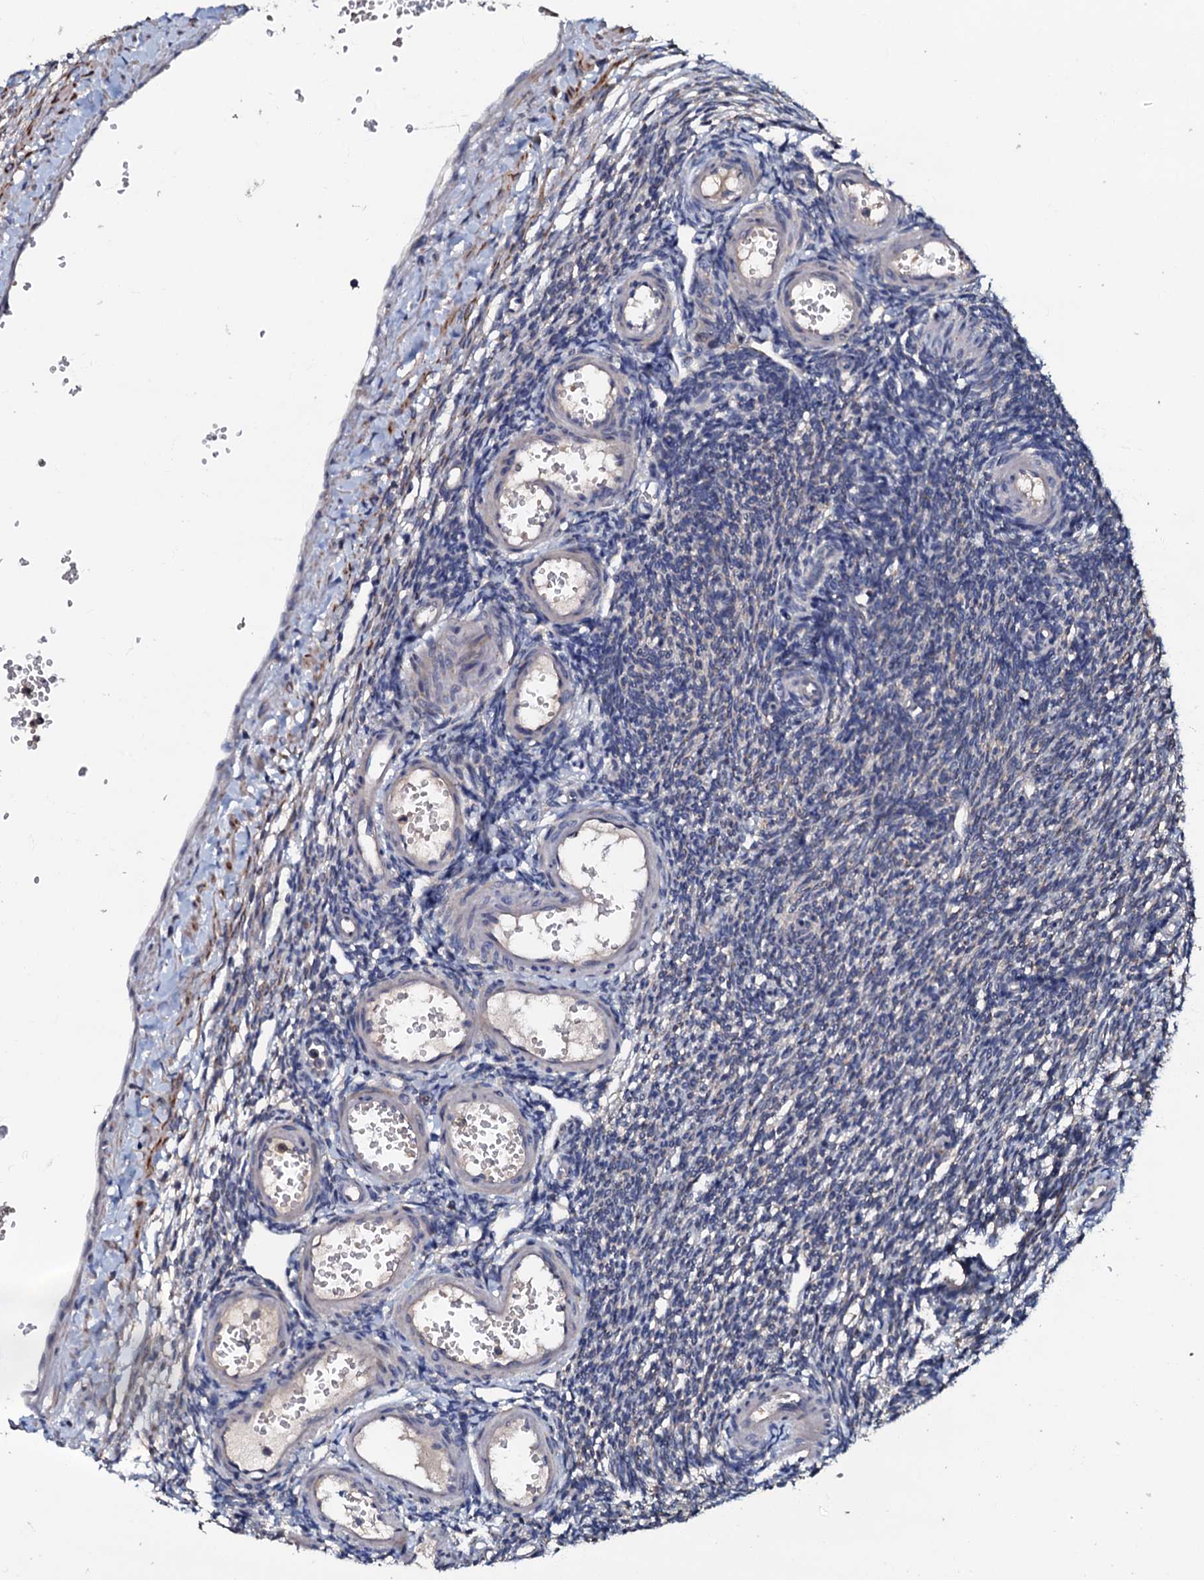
{"staining": {"intensity": "negative", "quantity": "none", "location": "none"}, "tissue": "ovary", "cell_type": "Ovarian stroma cells", "image_type": "normal", "snomed": [{"axis": "morphology", "description": "Normal tissue, NOS"}, {"axis": "morphology", "description": "Cyst, NOS"}, {"axis": "topography", "description": "Ovary"}], "caption": "This is a image of immunohistochemistry (IHC) staining of benign ovary, which shows no expression in ovarian stroma cells.", "gene": "CPNE2", "patient": {"sex": "female", "age": 33}}